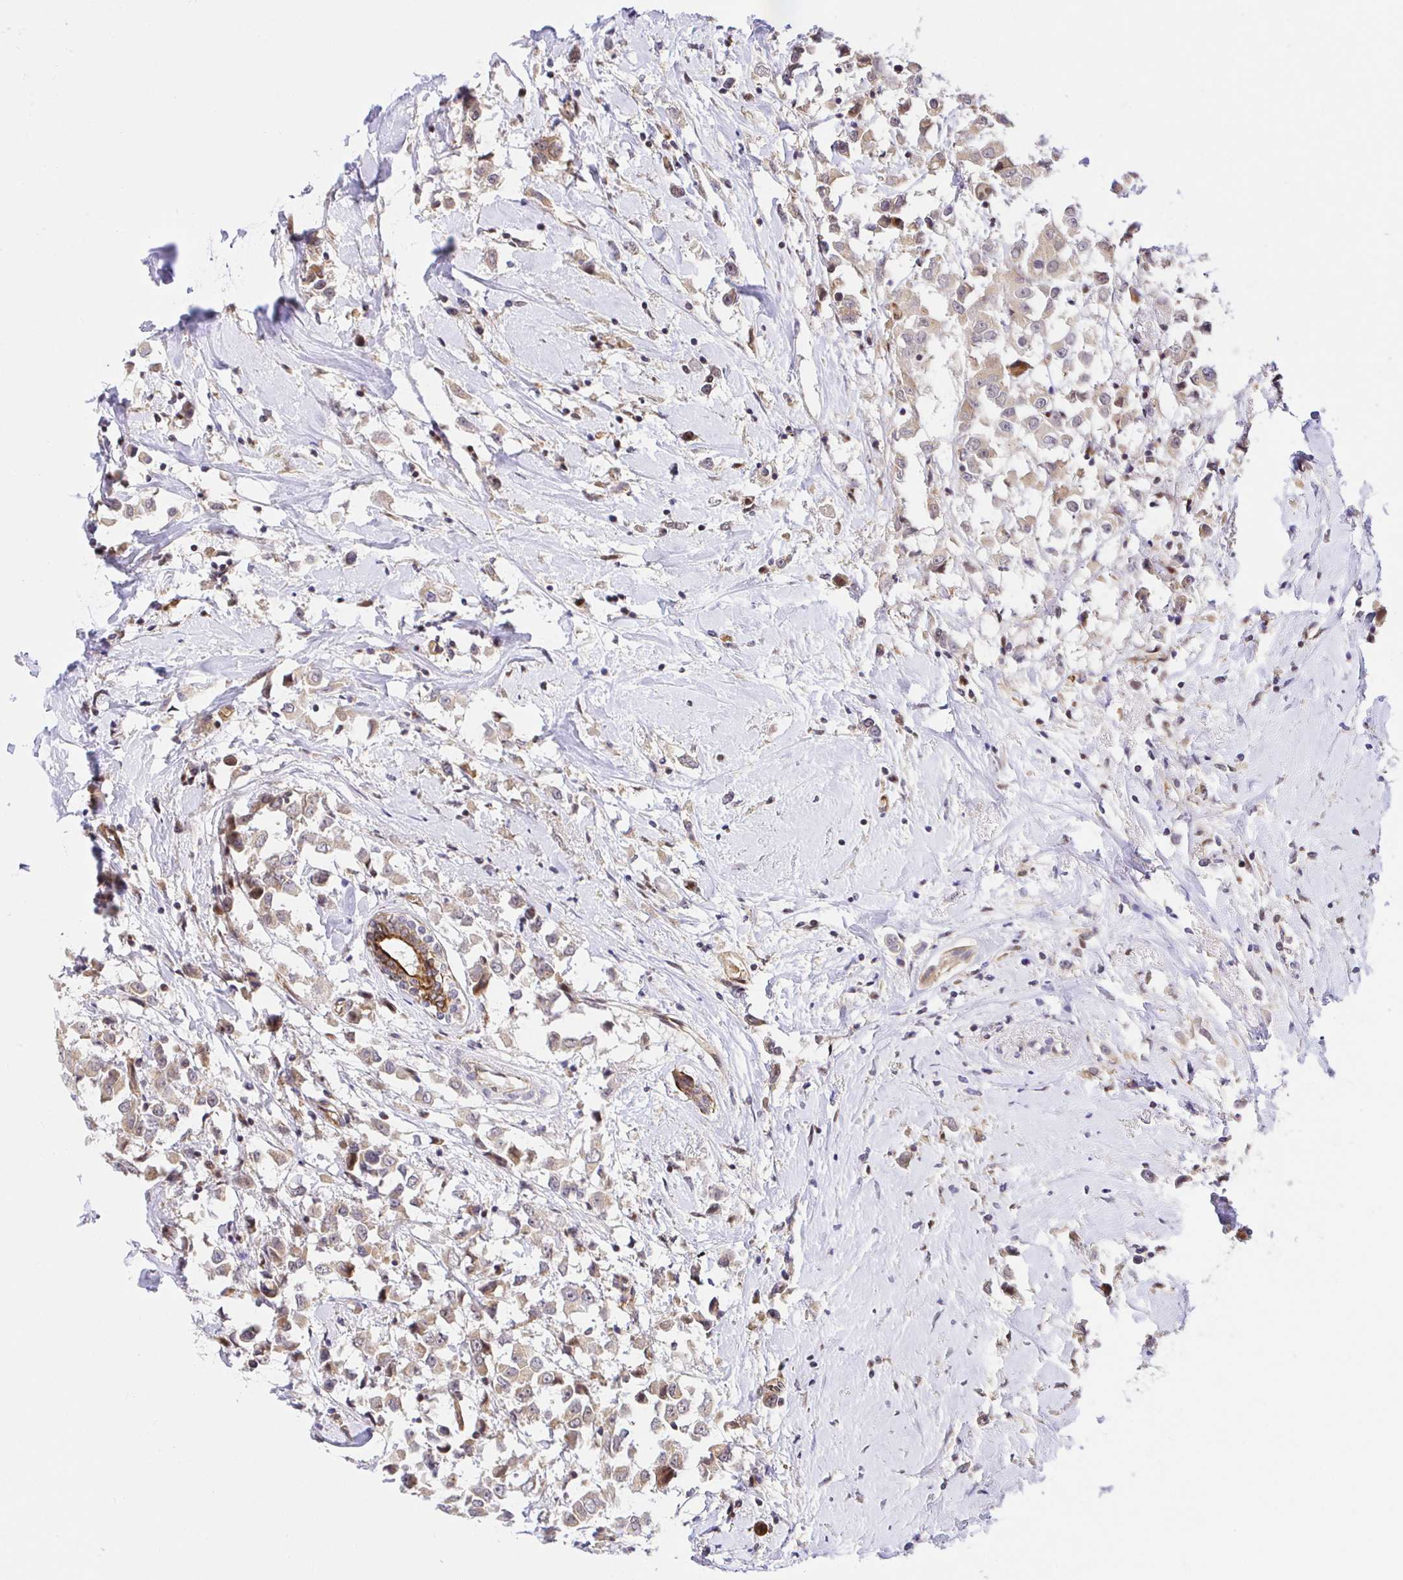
{"staining": {"intensity": "weak", "quantity": ">75%", "location": "cytoplasmic/membranous"}, "tissue": "breast cancer", "cell_type": "Tumor cells", "image_type": "cancer", "snomed": [{"axis": "morphology", "description": "Duct carcinoma"}, {"axis": "topography", "description": "Breast"}], "caption": "A high-resolution photomicrograph shows immunohistochemistry staining of breast cancer (infiltrating ductal carcinoma), which displays weak cytoplasmic/membranous expression in approximately >75% of tumor cells.", "gene": "TRIM55", "patient": {"sex": "female", "age": 61}}